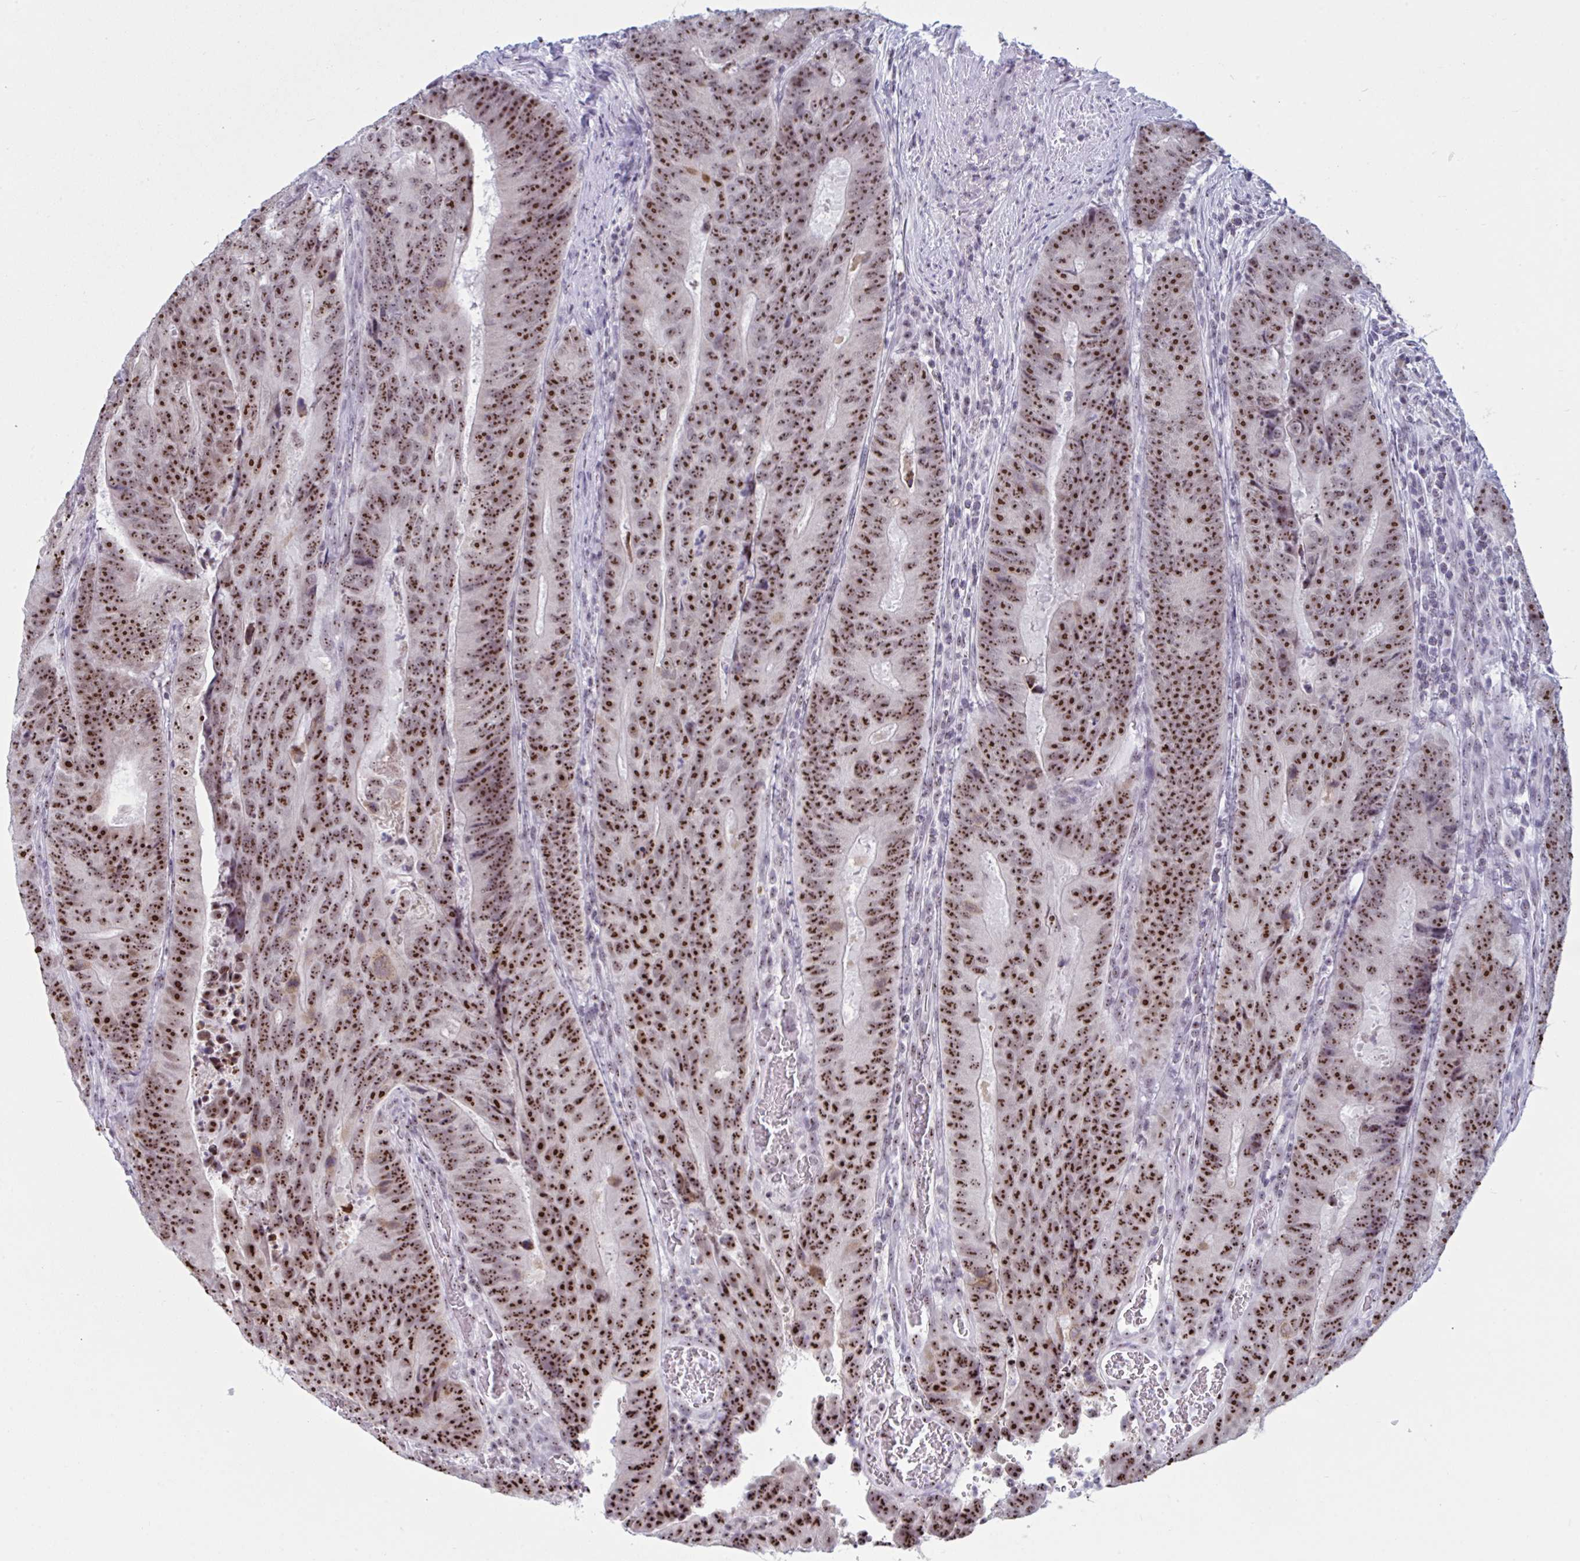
{"staining": {"intensity": "strong", "quantity": ">75%", "location": "nuclear"}, "tissue": "colorectal cancer", "cell_type": "Tumor cells", "image_type": "cancer", "snomed": [{"axis": "morphology", "description": "Adenocarcinoma, NOS"}, {"axis": "topography", "description": "Colon"}], "caption": "A brown stain shows strong nuclear positivity of a protein in adenocarcinoma (colorectal) tumor cells.", "gene": "TGM6", "patient": {"sex": "female", "age": 48}}